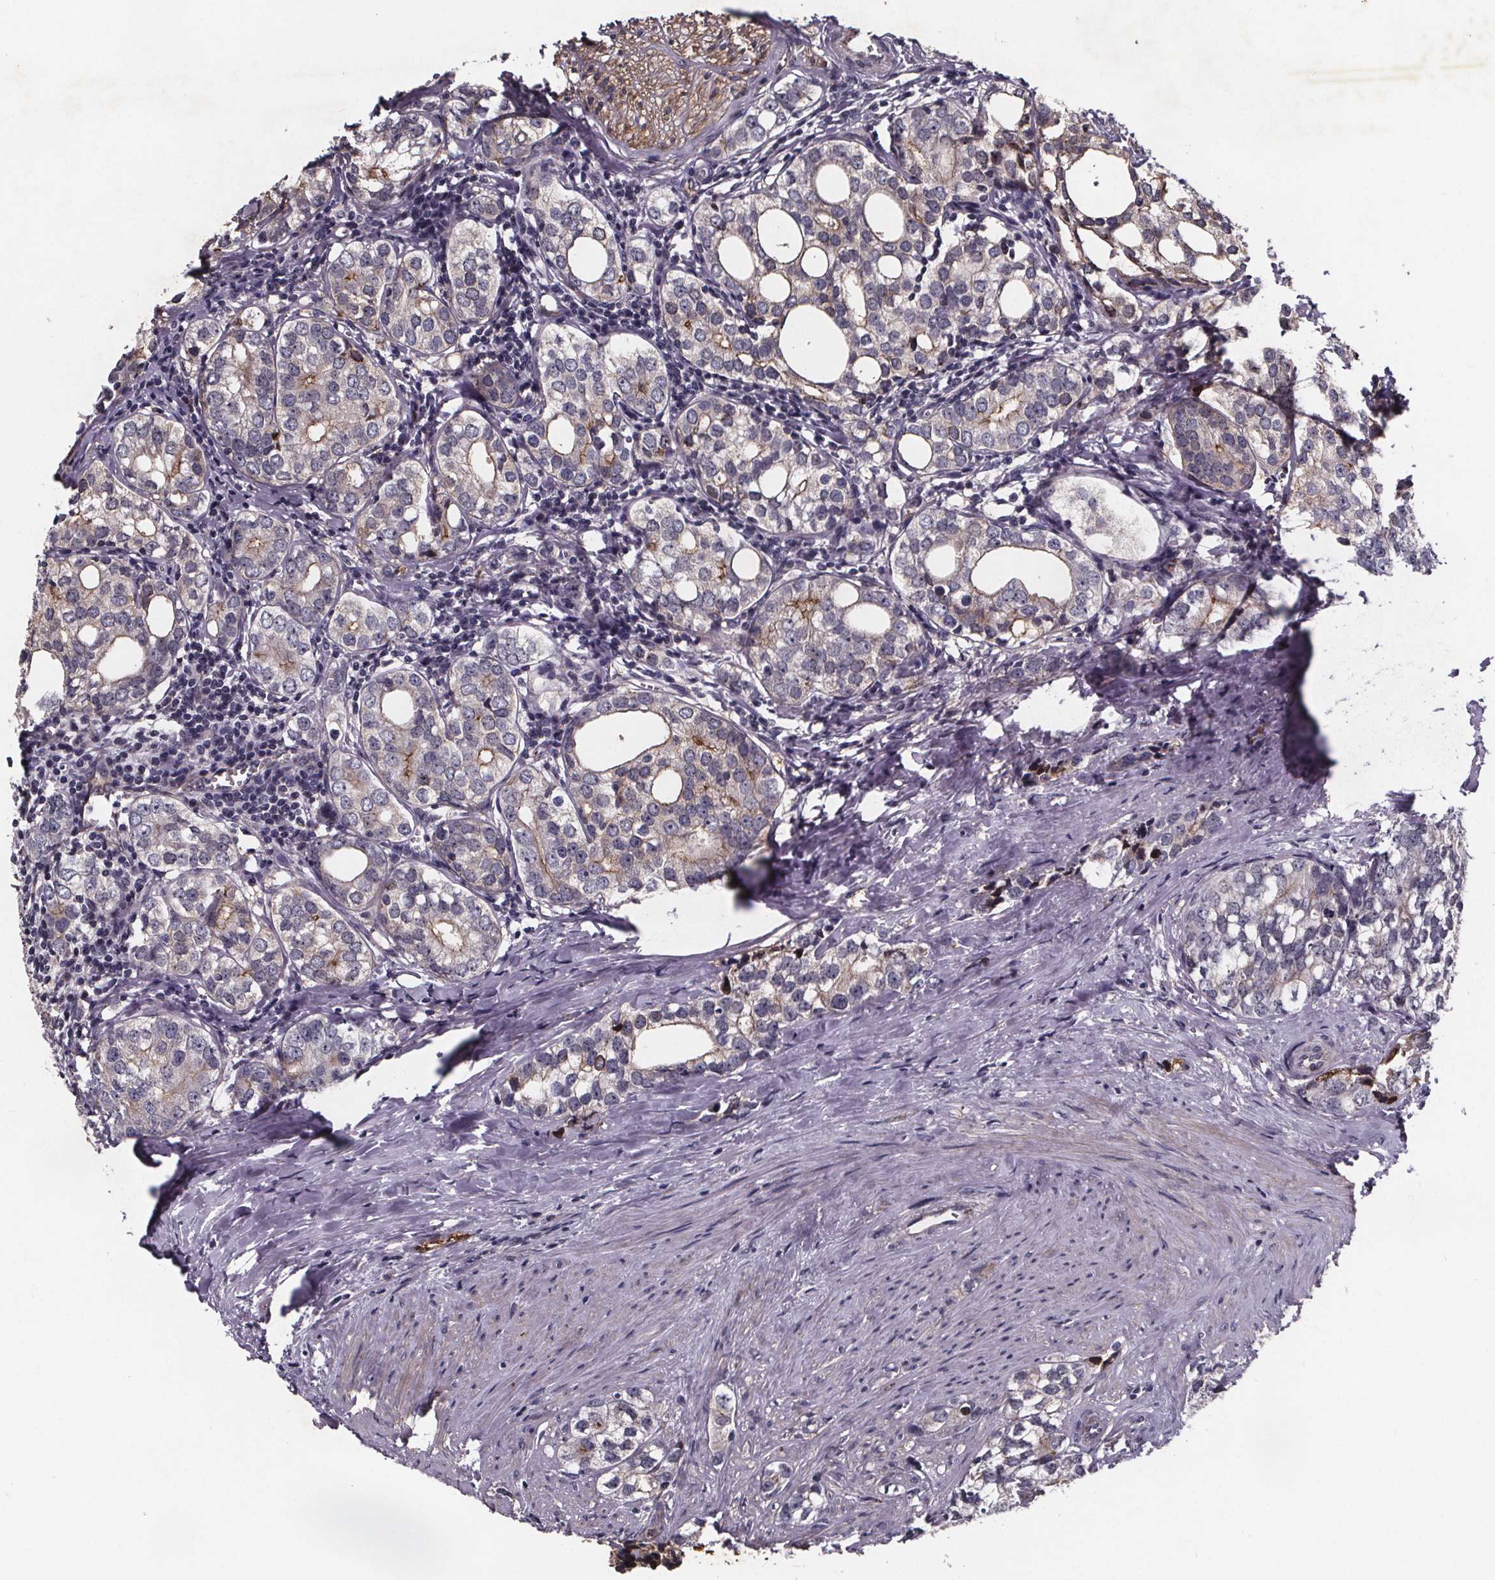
{"staining": {"intensity": "weak", "quantity": "<25%", "location": "cytoplasmic/membranous"}, "tissue": "prostate cancer", "cell_type": "Tumor cells", "image_type": "cancer", "snomed": [{"axis": "morphology", "description": "Adenocarcinoma, NOS"}, {"axis": "topography", "description": "Prostate and seminal vesicle, NOS"}], "caption": "Human adenocarcinoma (prostate) stained for a protein using immunohistochemistry reveals no staining in tumor cells.", "gene": "FASTKD3", "patient": {"sex": "male", "age": 63}}